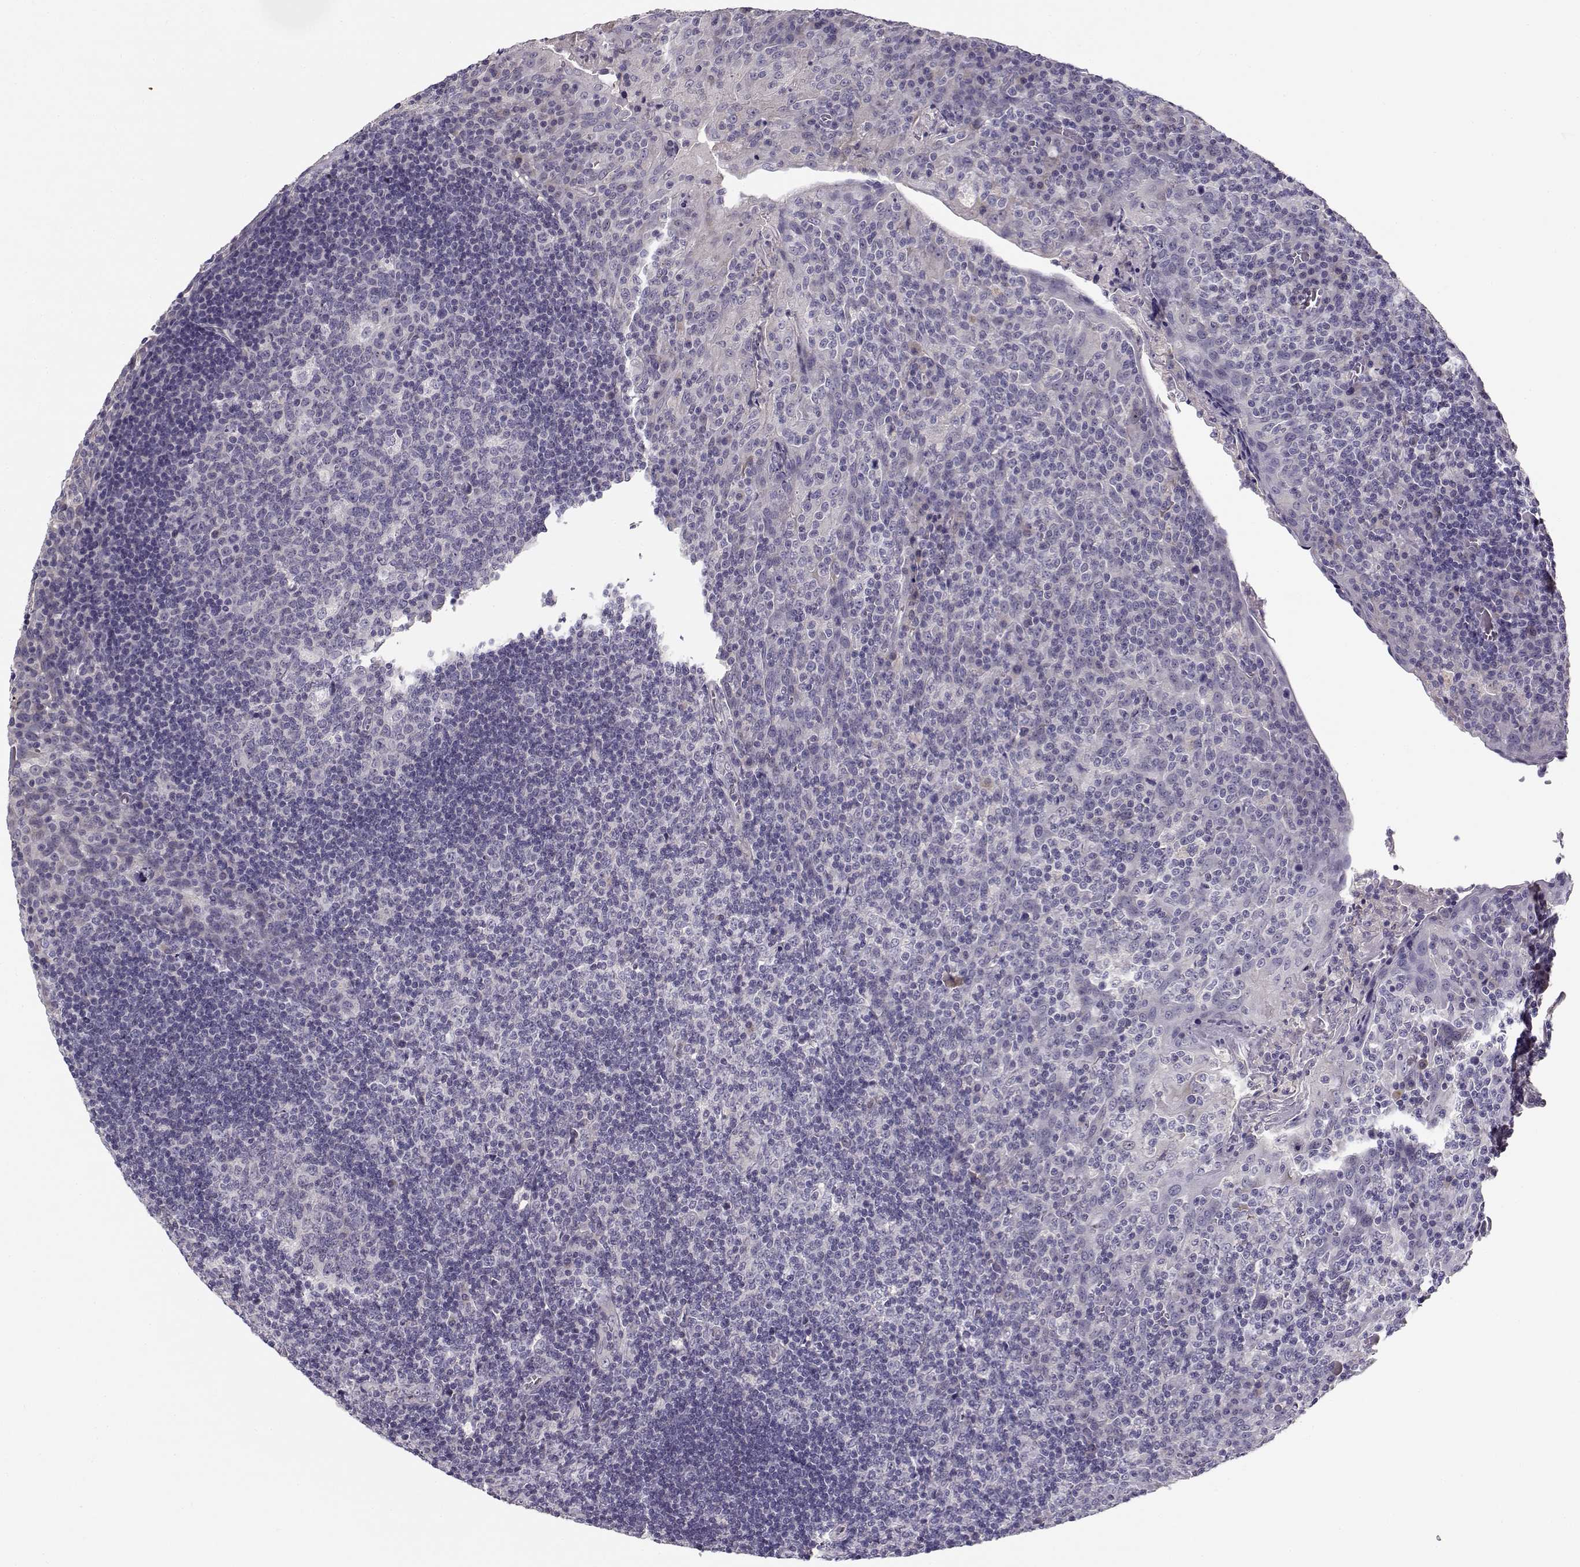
{"staining": {"intensity": "negative", "quantity": "none", "location": "none"}, "tissue": "tonsil", "cell_type": "Germinal center cells", "image_type": "normal", "snomed": [{"axis": "morphology", "description": "Normal tissue, NOS"}, {"axis": "topography", "description": "Tonsil"}], "caption": "Normal tonsil was stained to show a protein in brown. There is no significant expression in germinal center cells. (DAB (3,3'-diaminobenzidine) IHC with hematoxylin counter stain).", "gene": "TMEM145", "patient": {"sex": "male", "age": 17}}